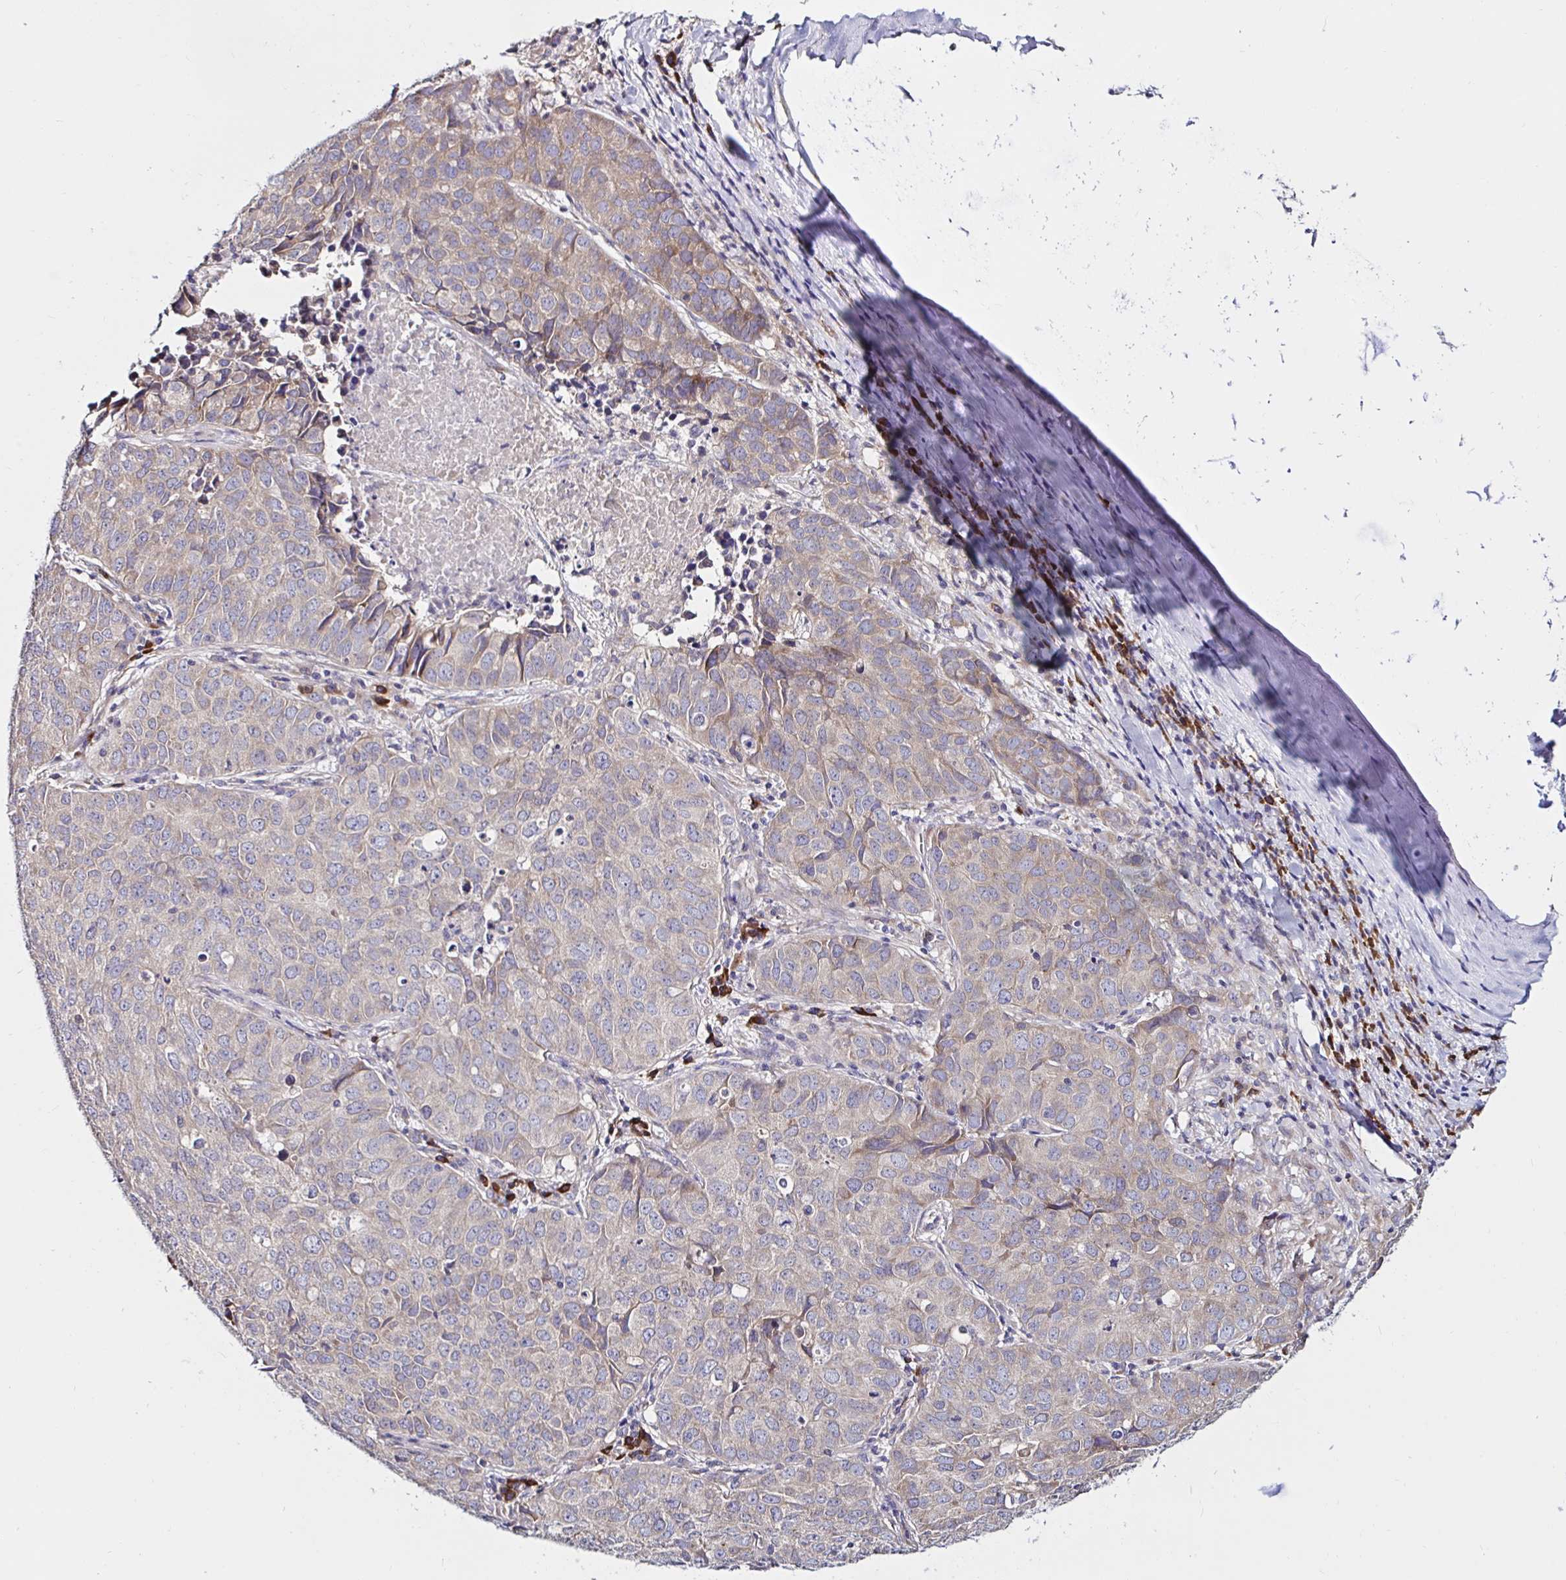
{"staining": {"intensity": "weak", "quantity": "<25%", "location": "cytoplasmic/membranous"}, "tissue": "lung cancer", "cell_type": "Tumor cells", "image_type": "cancer", "snomed": [{"axis": "morphology", "description": "Adenocarcinoma, NOS"}, {"axis": "topography", "description": "Lung"}], "caption": "Immunohistochemistry (IHC) image of neoplastic tissue: human lung cancer stained with DAB (3,3'-diaminobenzidine) demonstrates no significant protein positivity in tumor cells.", "gene": "VSIG2", "patient": {"sex": "female", "age": 50}}